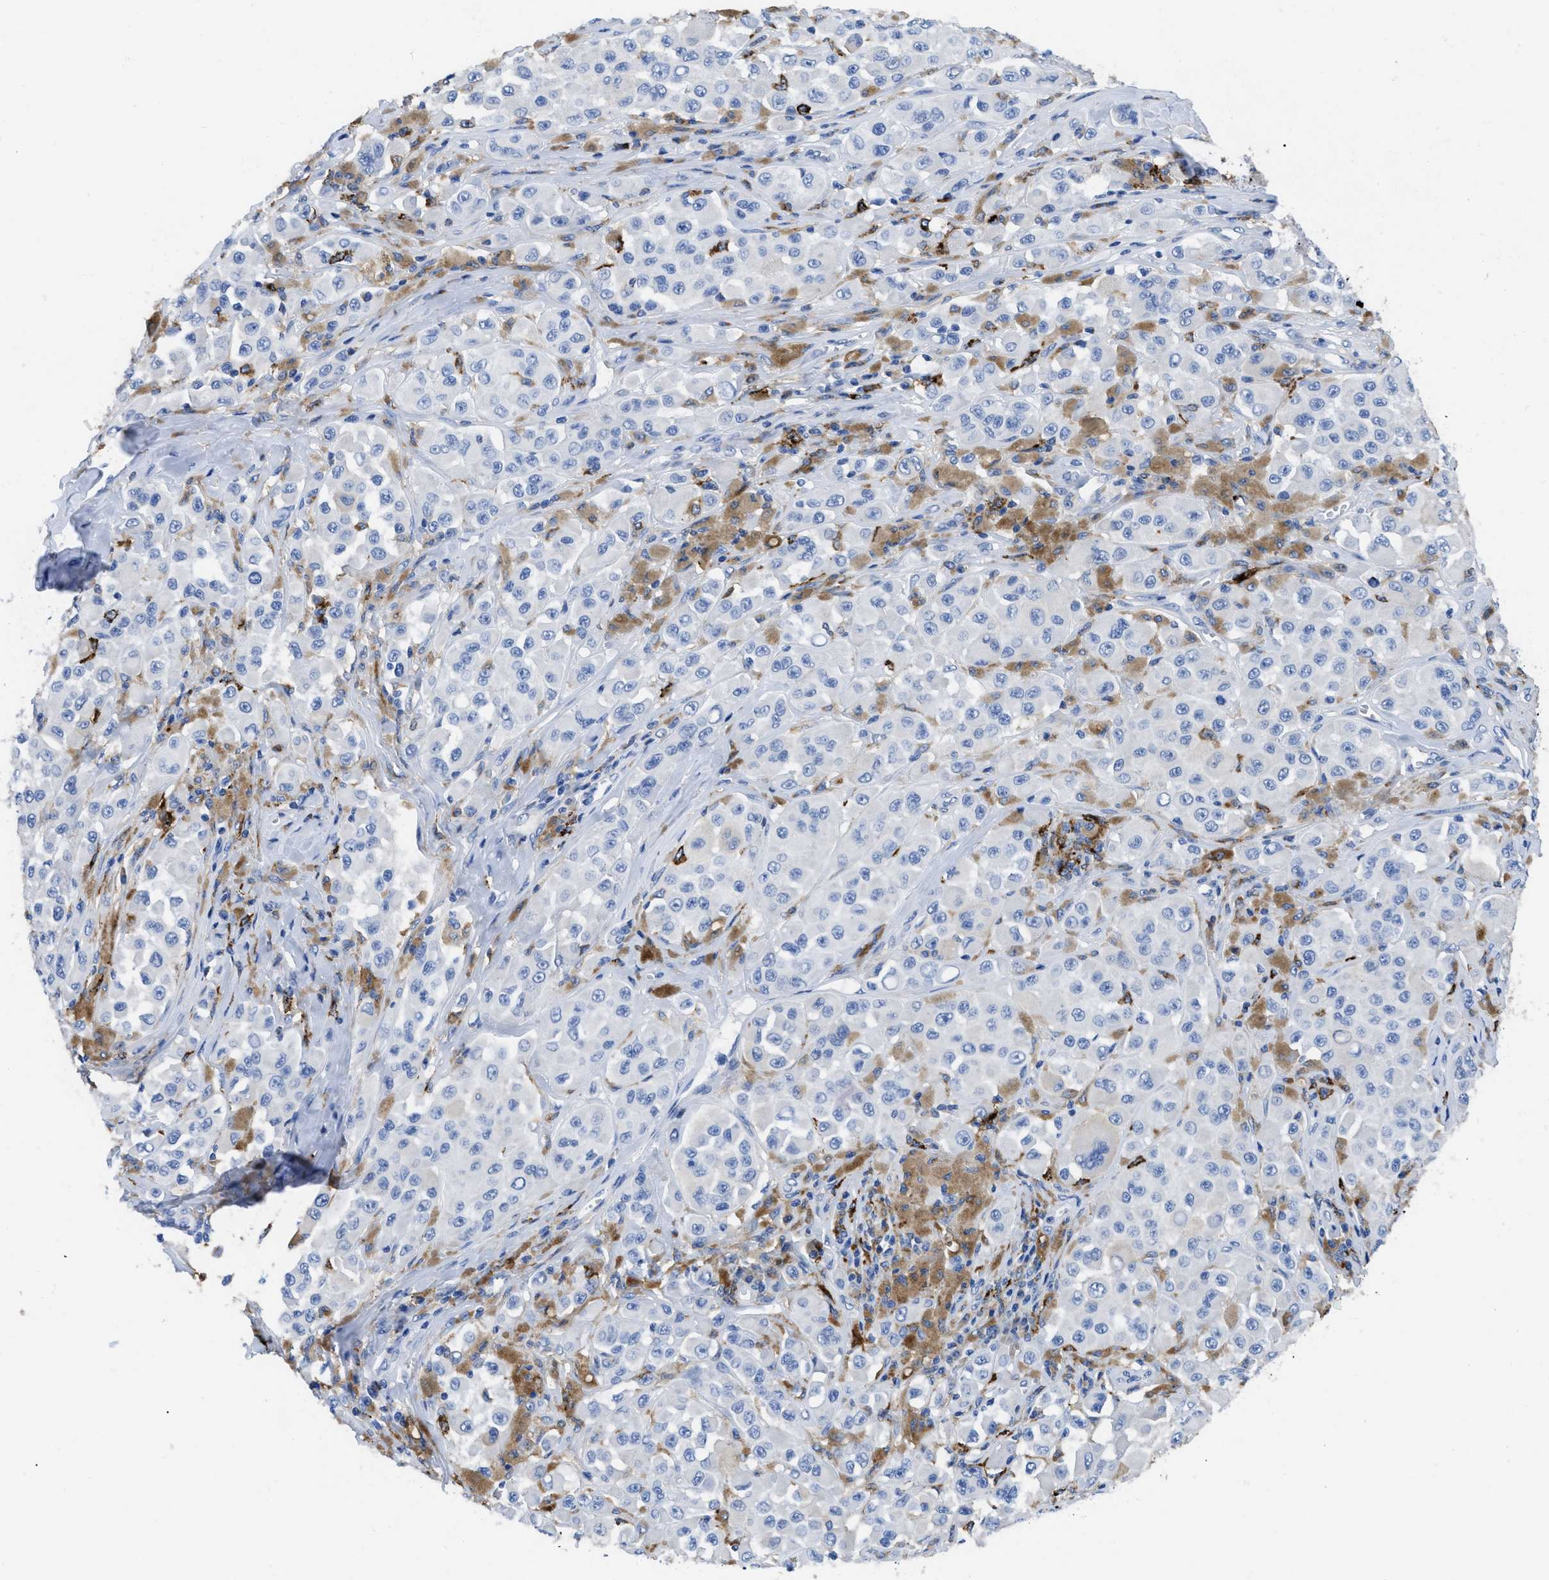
{"staining": {"intensity": "negative", "quantity": "none", "location": "none"}, "tissue": "melanoma", "cell_type": "Tumor cells", "image_type": "cancer", "snomed": [{"axis": "morphology", "description": "Malignant melanoma, NOS"}, {"axis": "topography", "description": "Skin"}], "caption": "A micrograph of human malignant melanoma is negative for staining in tumor cells.", "gene": "HLA-DPA1", "patient": {"sex": "male", "age": 84}}